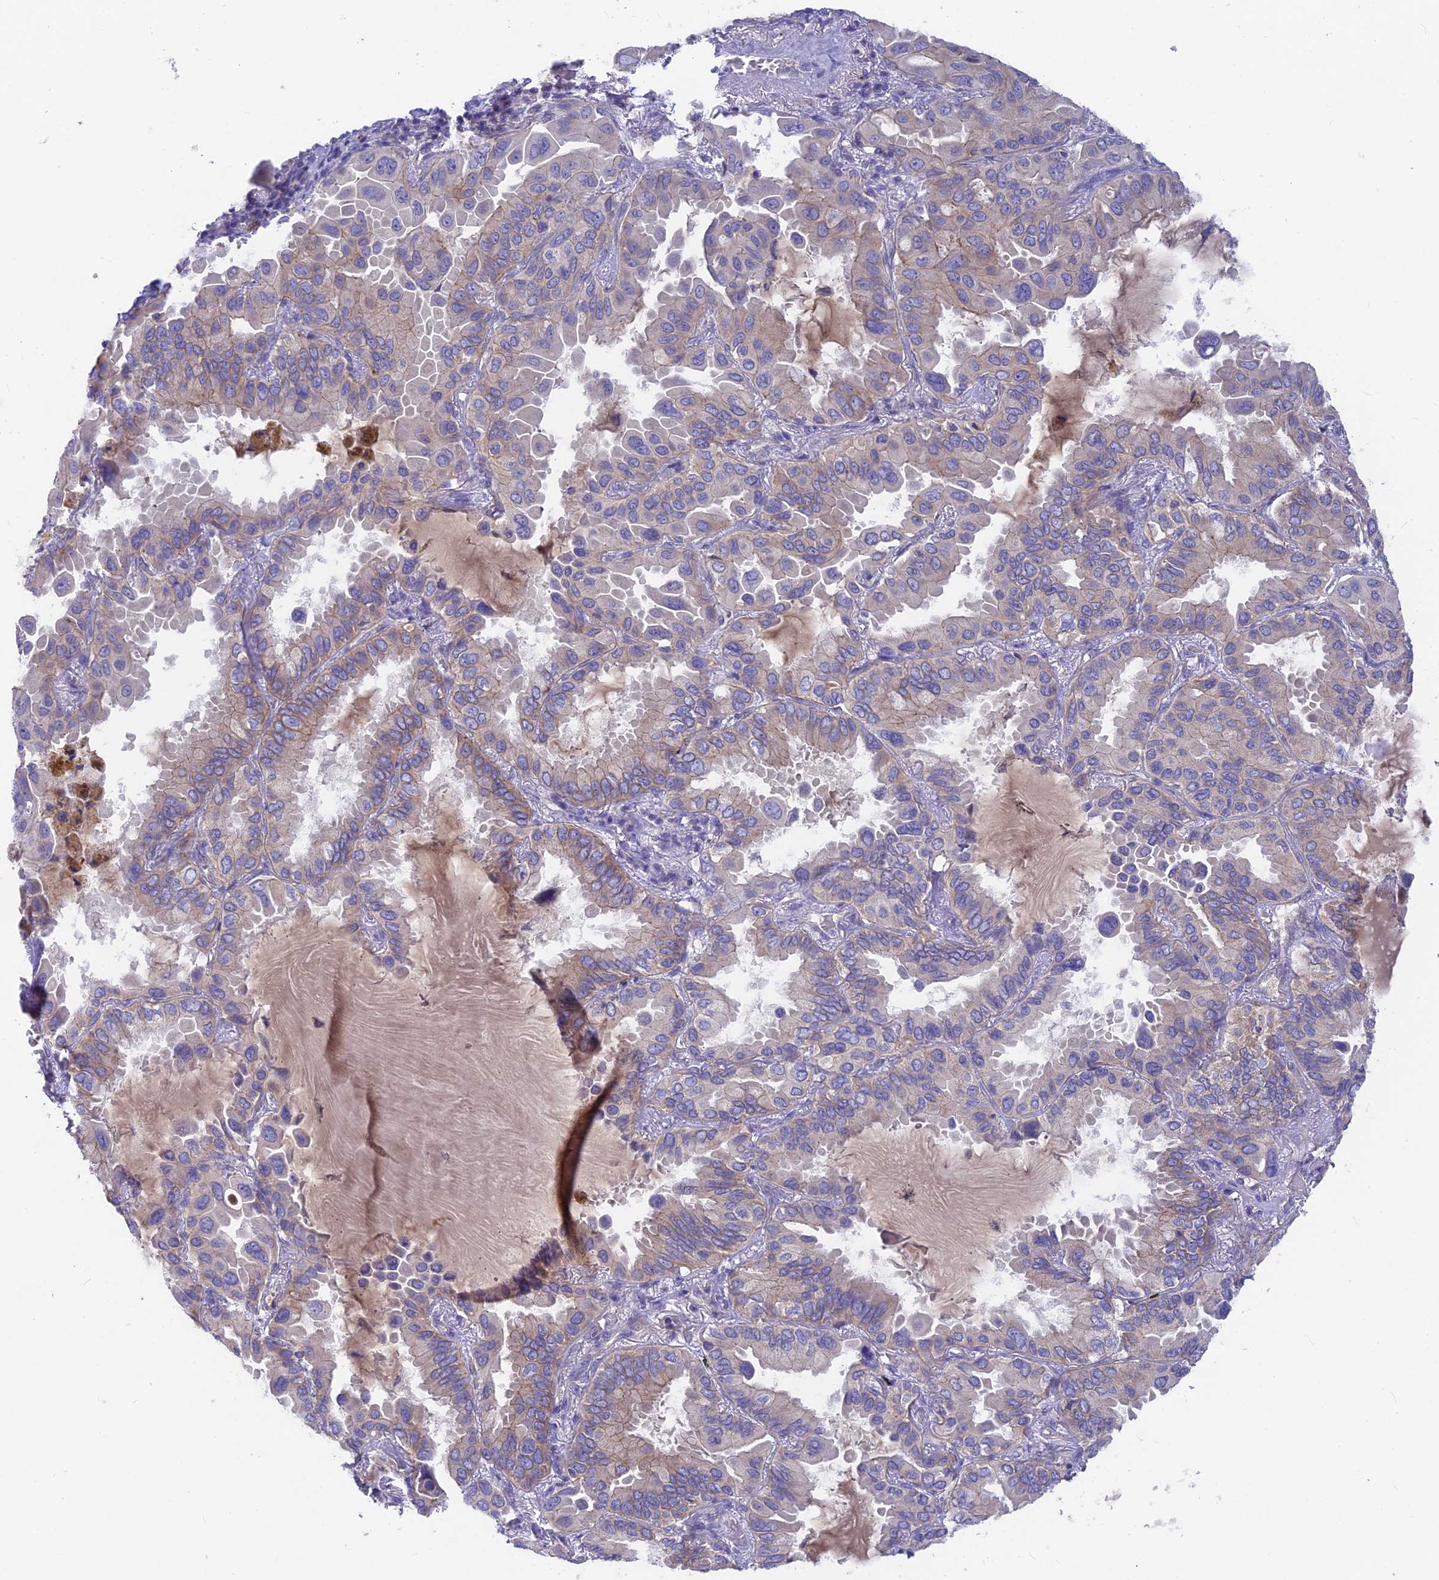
{"staining": {"intensity": "weak", "quantity": "25%-75%", "location": "cytoplasmic/membranous"}, "tissue": "lung cancer", "cell_type": "Tumor cells", "image_type": "cancer", "snomed": [{"axis": "morphology", "description": "Adenocarcinoma, NOS"}, {"axis": "topography", "description": "Lung"}], "caption": "A brown stain shows weak cytoplasmic/membranous expression of a protein in human adenocarcinoma (lung) tumor cells. (brown staining indicates protein expression, while blue staining denotes nuclei).", "gene": "PZP", "patient": {"sex": "male", "age": 64}}